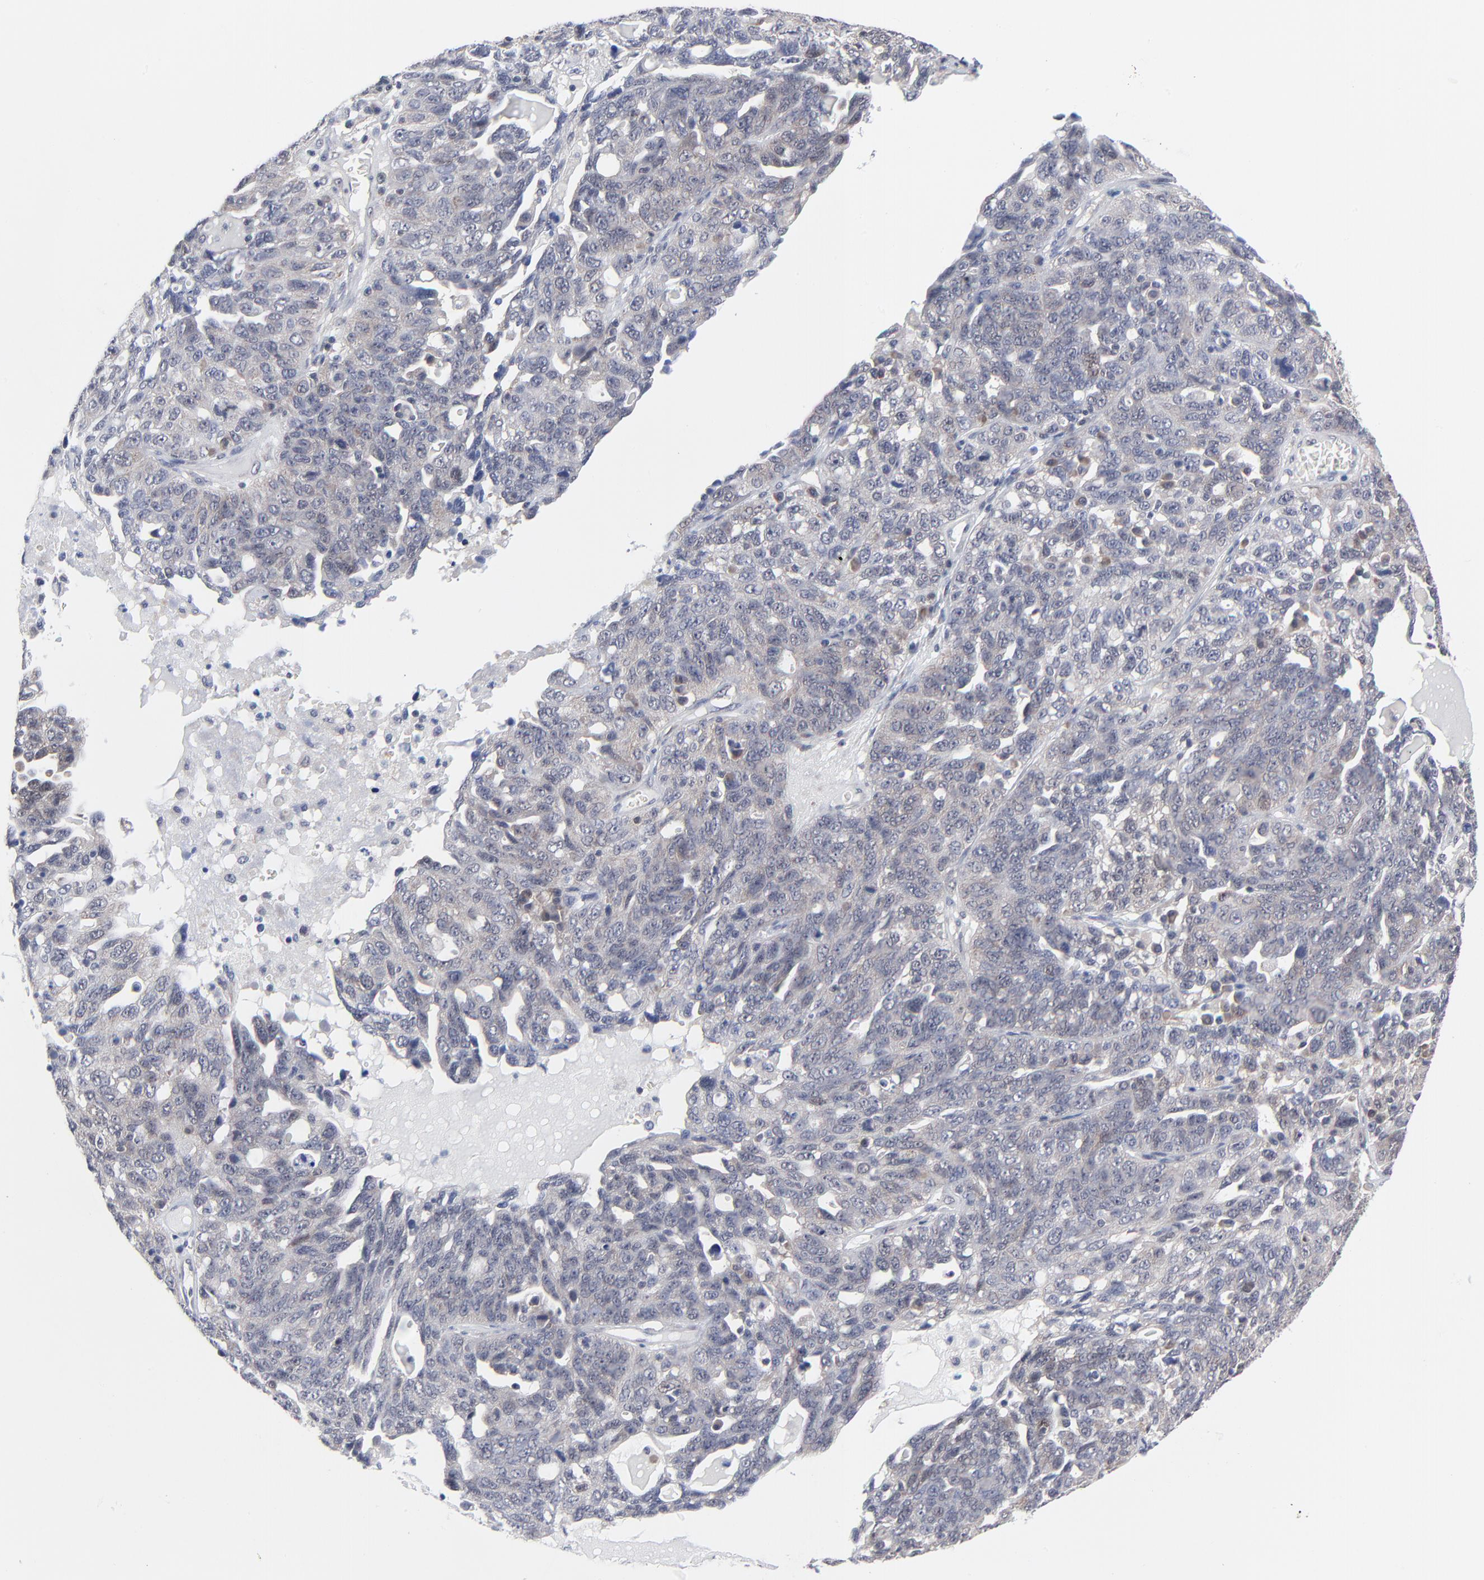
{"staining": {"intensity": "weak", "quantity": "<25%", "location": "cytoplasmic/membranous"}, "tissue": "ovarian cancer", "cell_type": "Tumor cells", "image_type": "cancer", "snomed": [{"axis": "morphology", "description": "Cystadenocarcinoma, serous, NOS"}, {"axis": "topography", "description": "Ovary"}], "caption": "DAB immunohistochemical staining of human ovarian serous cystadenocarcinoma reveals no significant positivity in tumor cells.", "gene": "RPS6KB1", "patient": {"sex": "female", "age": 71}}